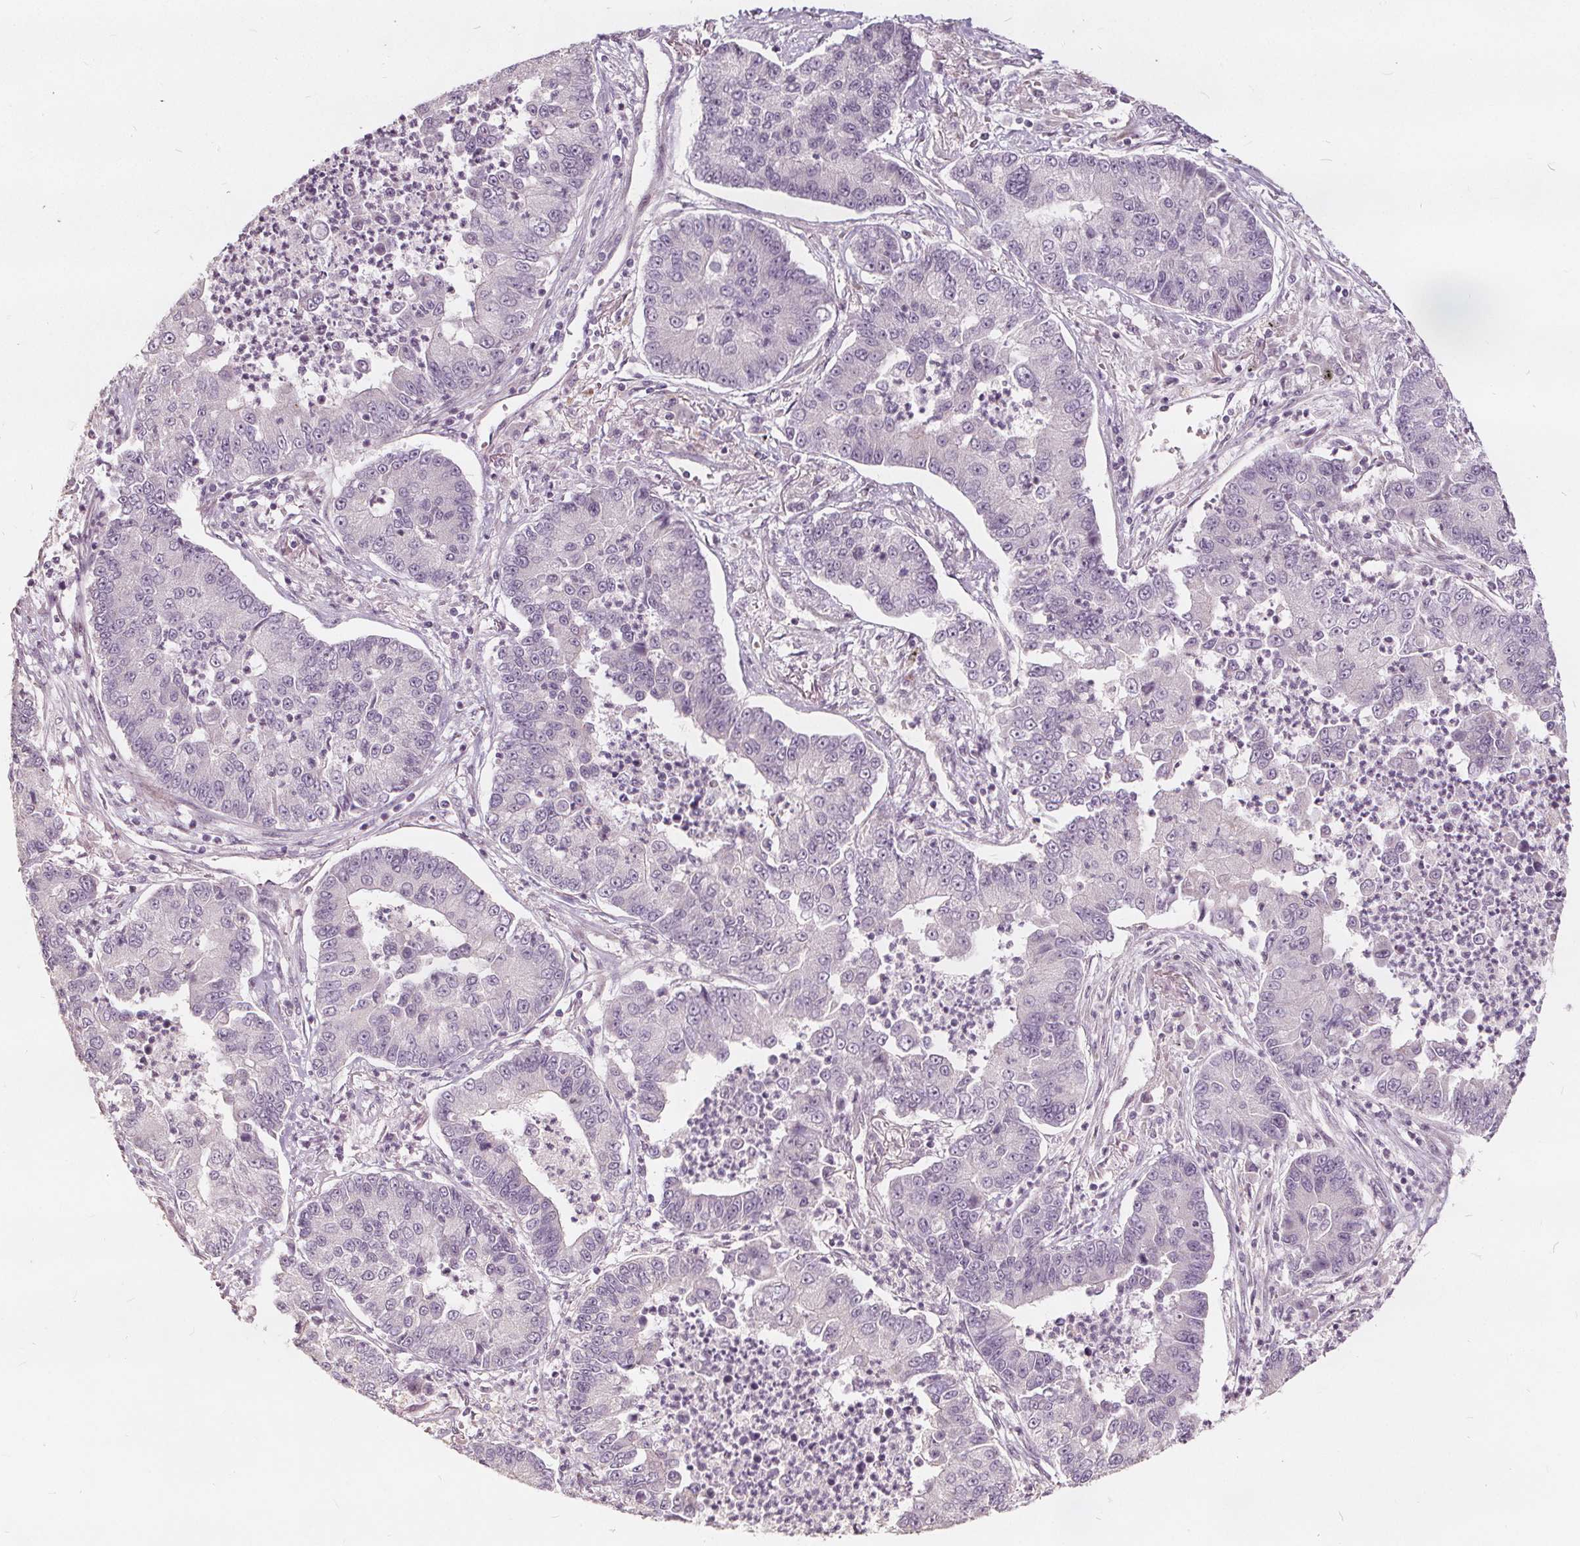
{"staining": {"intensity": "negative", "quantity": "none", "location": "none"}, "tissue": "lung cancer", "cell_type": "Tumor cells", "image_type": "cancer", "snomed": [{"axis": "morphology", "description": "Adenocarcinoma, NOS"}, {"axis": "topography", "description": "Lung"}], "caption": "Immunohistochemistry micrograph of neoplastic tissue: human lung cancer stained with DAB (3,3'-diaminobenzidine) reveals no significant protein expression in tumor cells.", "gene": "PTPRT", "patient": {"sex": "female", "age": 57}}